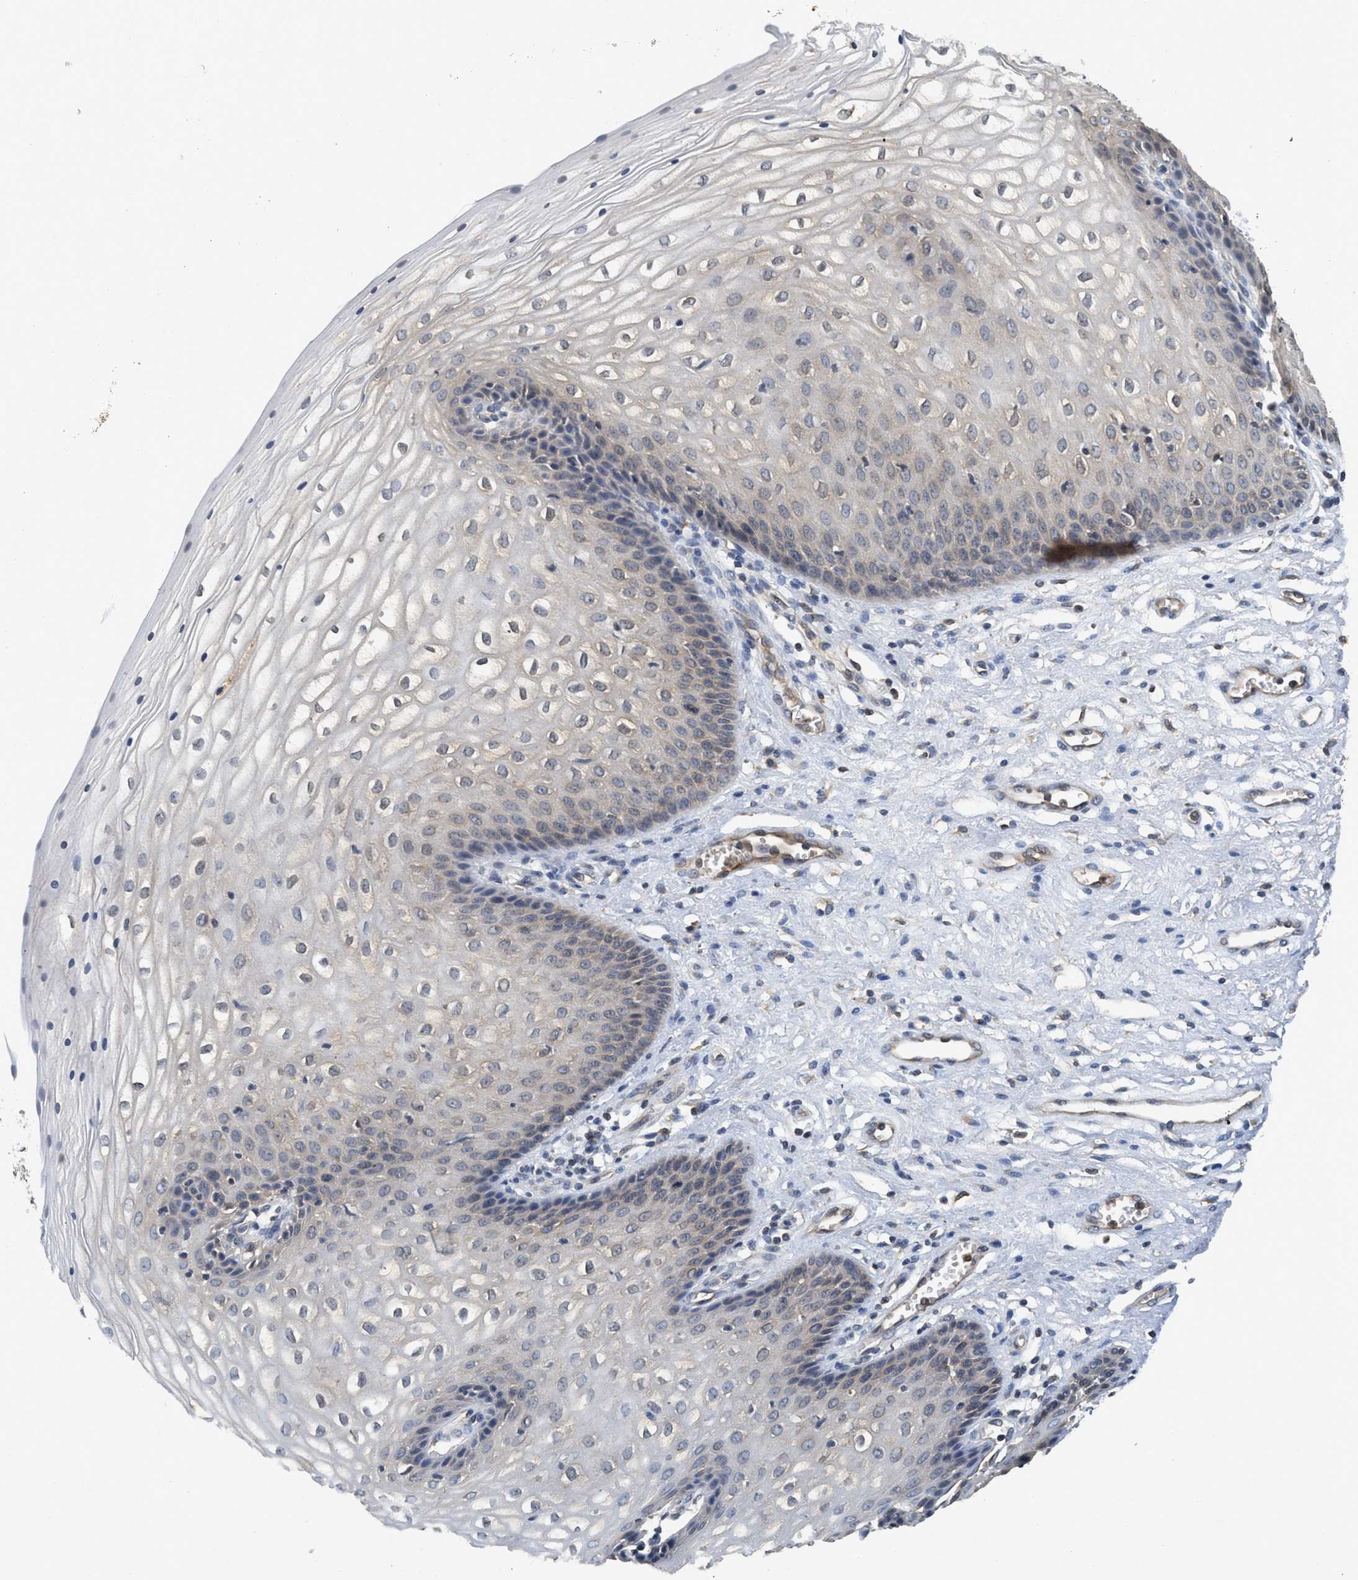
{"staining": {"intensity": "weak", "quantity": "<25%", "location": "cytoplasmic/membranous"}, "tissue": "vagina", "cell_type": "Squamous epithelial cells", "image_type": "normal", "snomed": [{"axis": "morphology", "description": "Normal tissue, NOS"}, {"axis": "topography", "description": "Vagina"}], "caption": "Immunohistochemistry photomicrograph of unremarkable vagina stained for a protein (brown), which demonstrates no expression in squamous epithelial cells.", "gene": "BCAP31", "patient": {"sex": "female", "age": 34}}